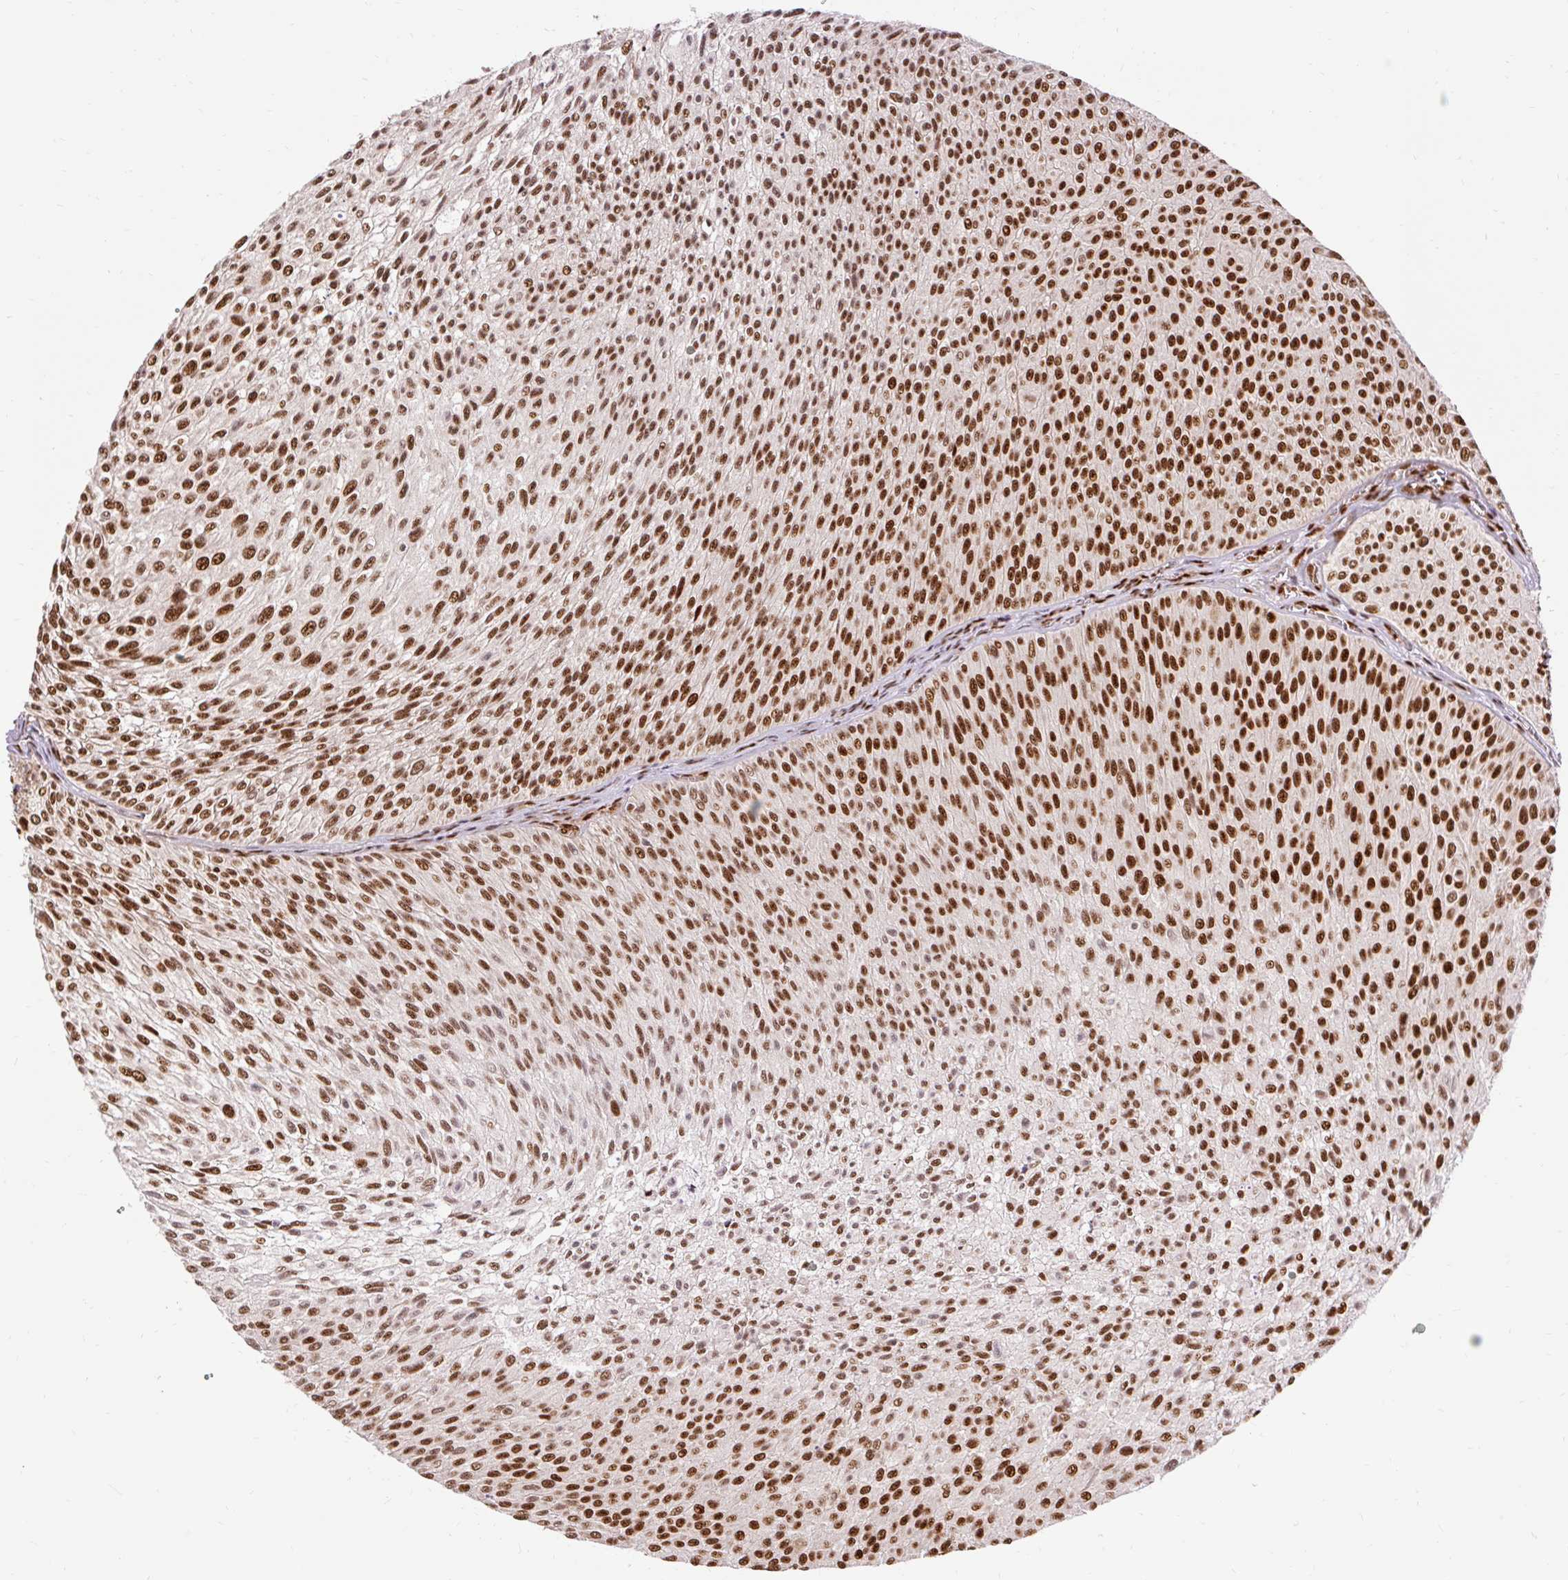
{"staining": {"intensity": "strong", "quantity": ">75%", "location": "nuclear"}, "tissue": "urothelial cancer", "cell_type": "Tumor cells", "image_type": "cancer", "snomed": [{"axis": "morphology", "description": "Urothelial carcinoma, Low grade"}, {"axis": "topography", "description": "Urinary bladder"}], "caption": "Strong nuclear positivity is present in approximately >75% of tumor cells in urothelial carcinoma (low-grade). The protein is shown in brown color, while the nuclei are stained blue.", "gene": "MECOM", "patient": {"sex": "male", "age": 91}}